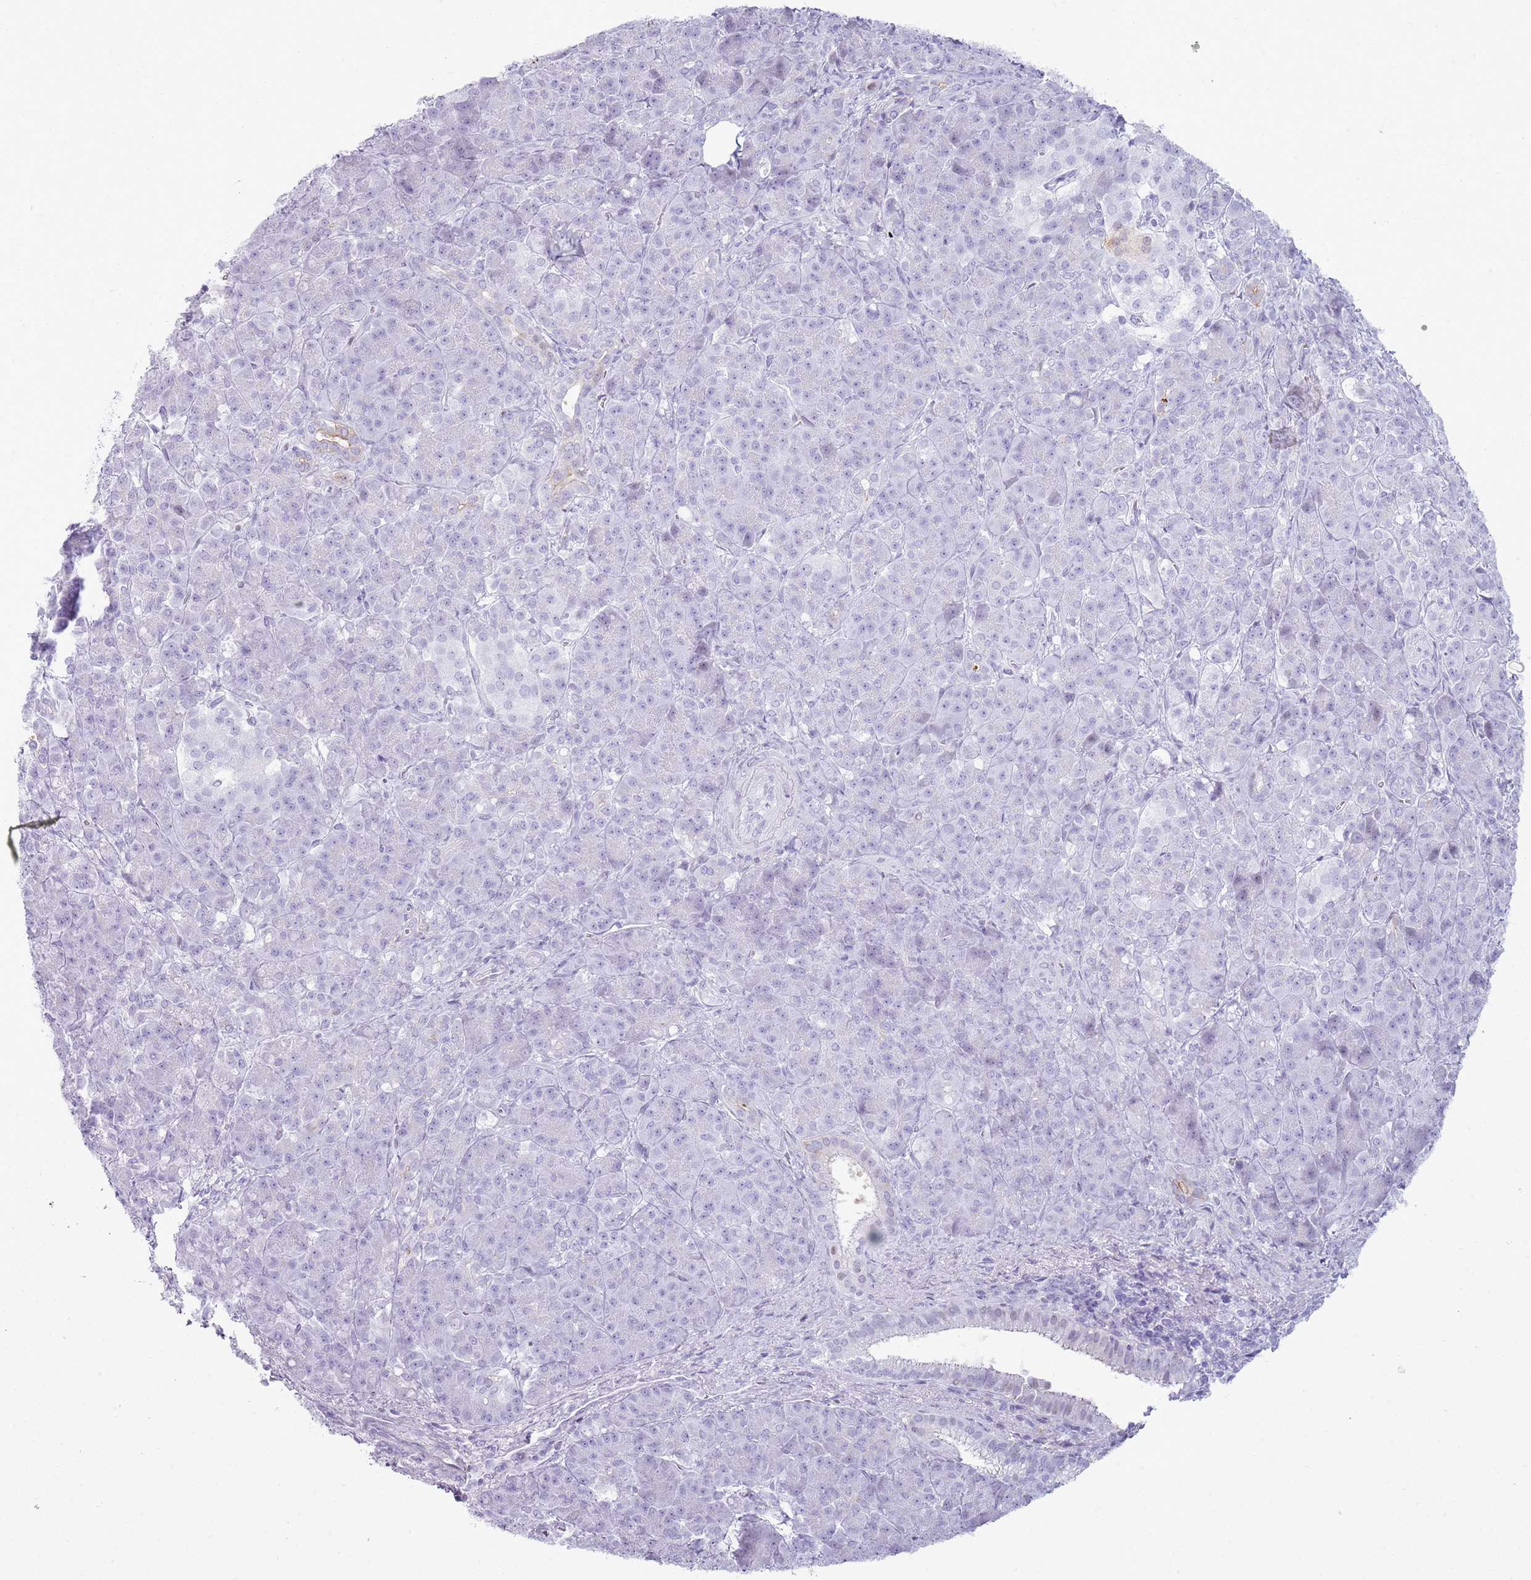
{"staining": {"intensity": "negative", "quantity": "none", "location": "none"}, "tissue": "pancreatic cancer", "cell_type": "Tumor cells", "image_type": "cancer", "snomed": [{"axis": "morphology", "description": "Adenocarcinoma, NOS"}, {"axis": "topography", "description": "Pancreas"}], "caption": "Immunohistochemical staining of human pancreatic cancer reveals no significant expression in tumor cells. Nuclei are stained in blue.", "gene": "ASIP", "patient": {"sex": "male", "age": 57}}